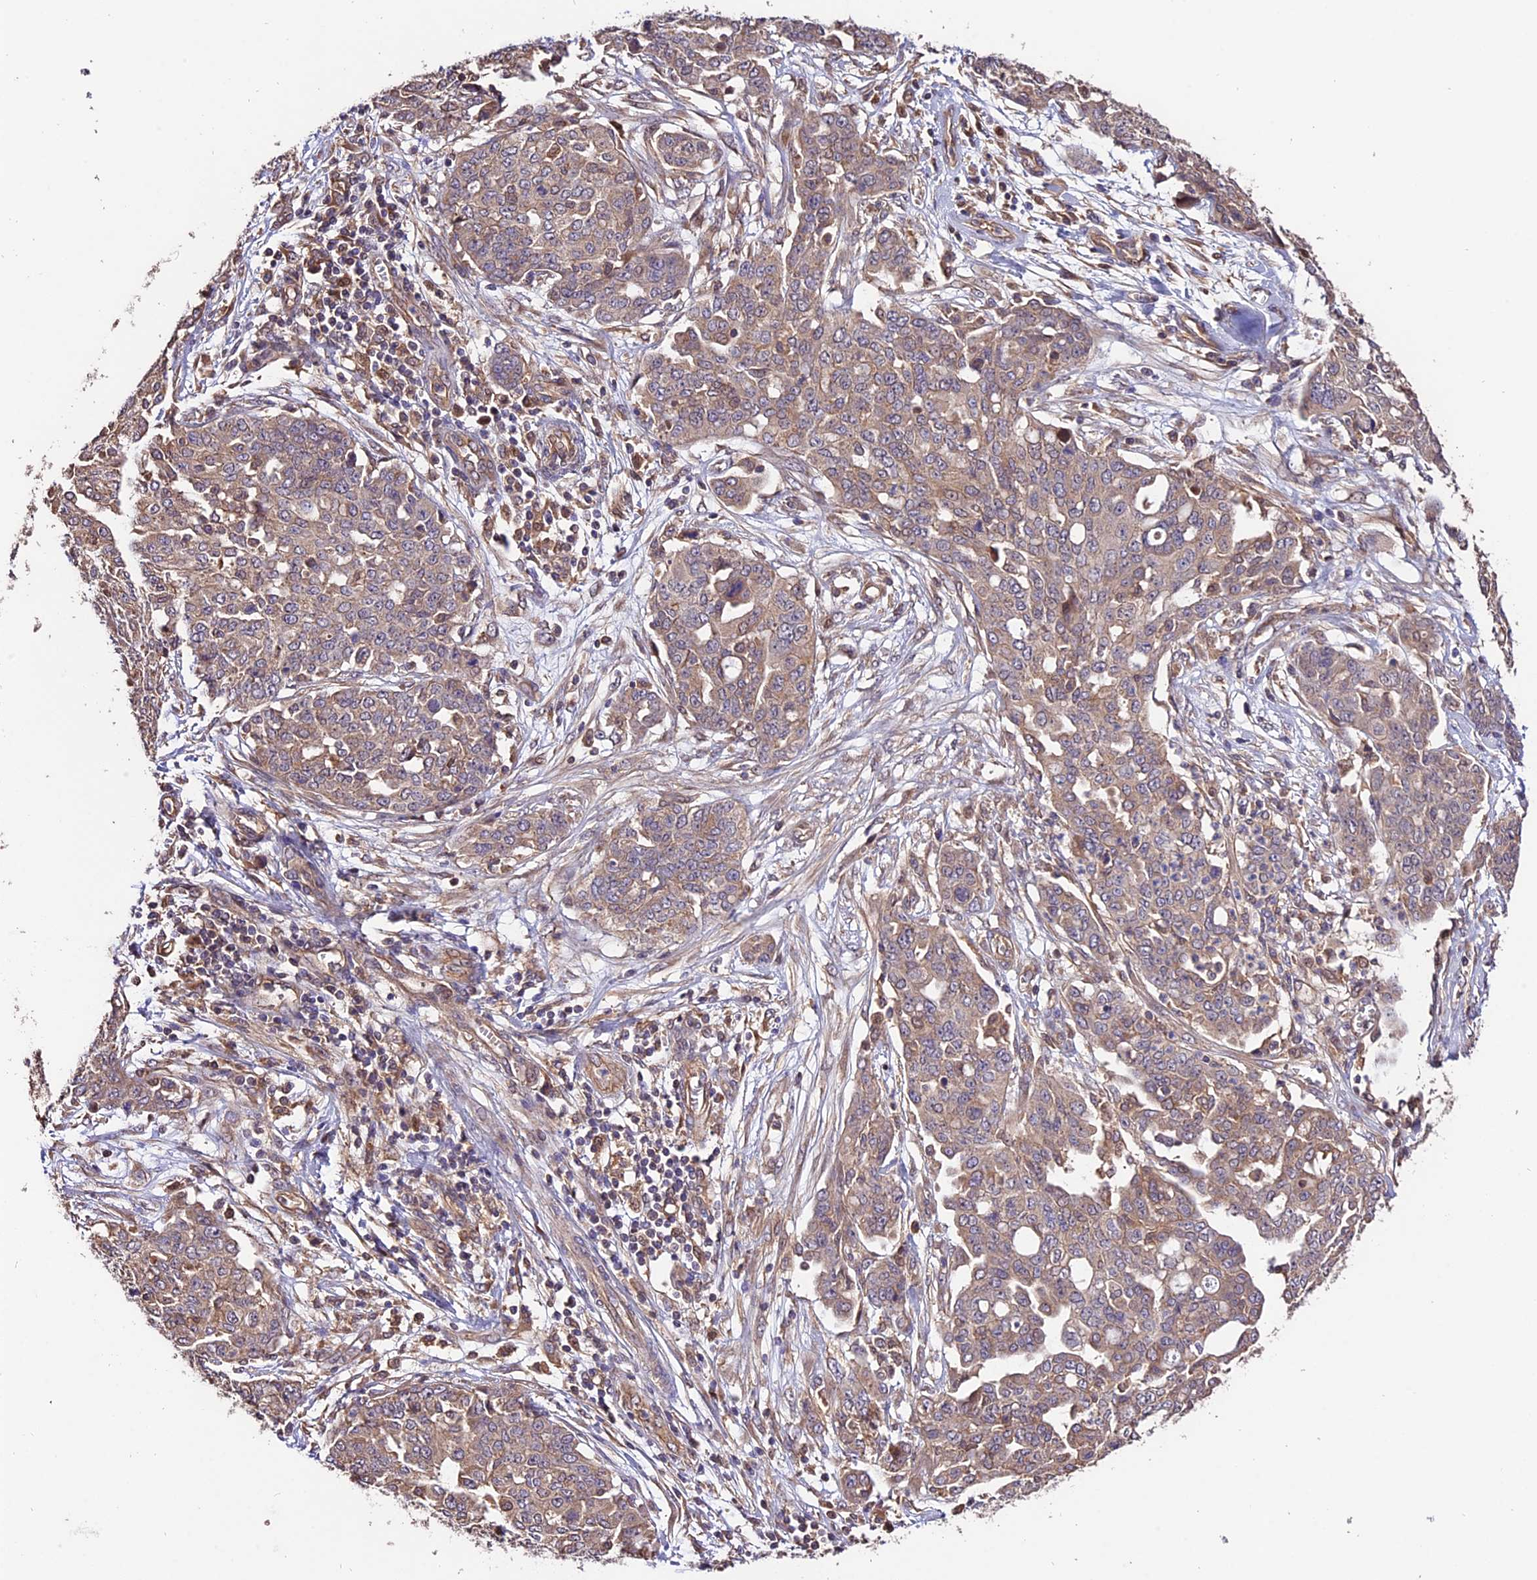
{"staining": {"intensity": "weak", "quantity": ">75%", "location": "cytoplasmic/membranous"}, "tissue": "ovarian cancer", "cell_type": "Tumor cells", "image_type": "cancer", "snomed": [{"axis": "morphology", "description": "Cystadenocarcinoma, serous, NOS"}, {"axis": "topography", "description": "Soft tissue"}, {"axis": "topography", "description": "Ovary"}], "caption": "The image shows staining of ovarian serous cystadenocarcinoma, revealing weak cytoplasmic/membranous protein expression (brown color) within tumor cells.", "gene": "CES3", "patient": {"sex": "female", "age": 57}}